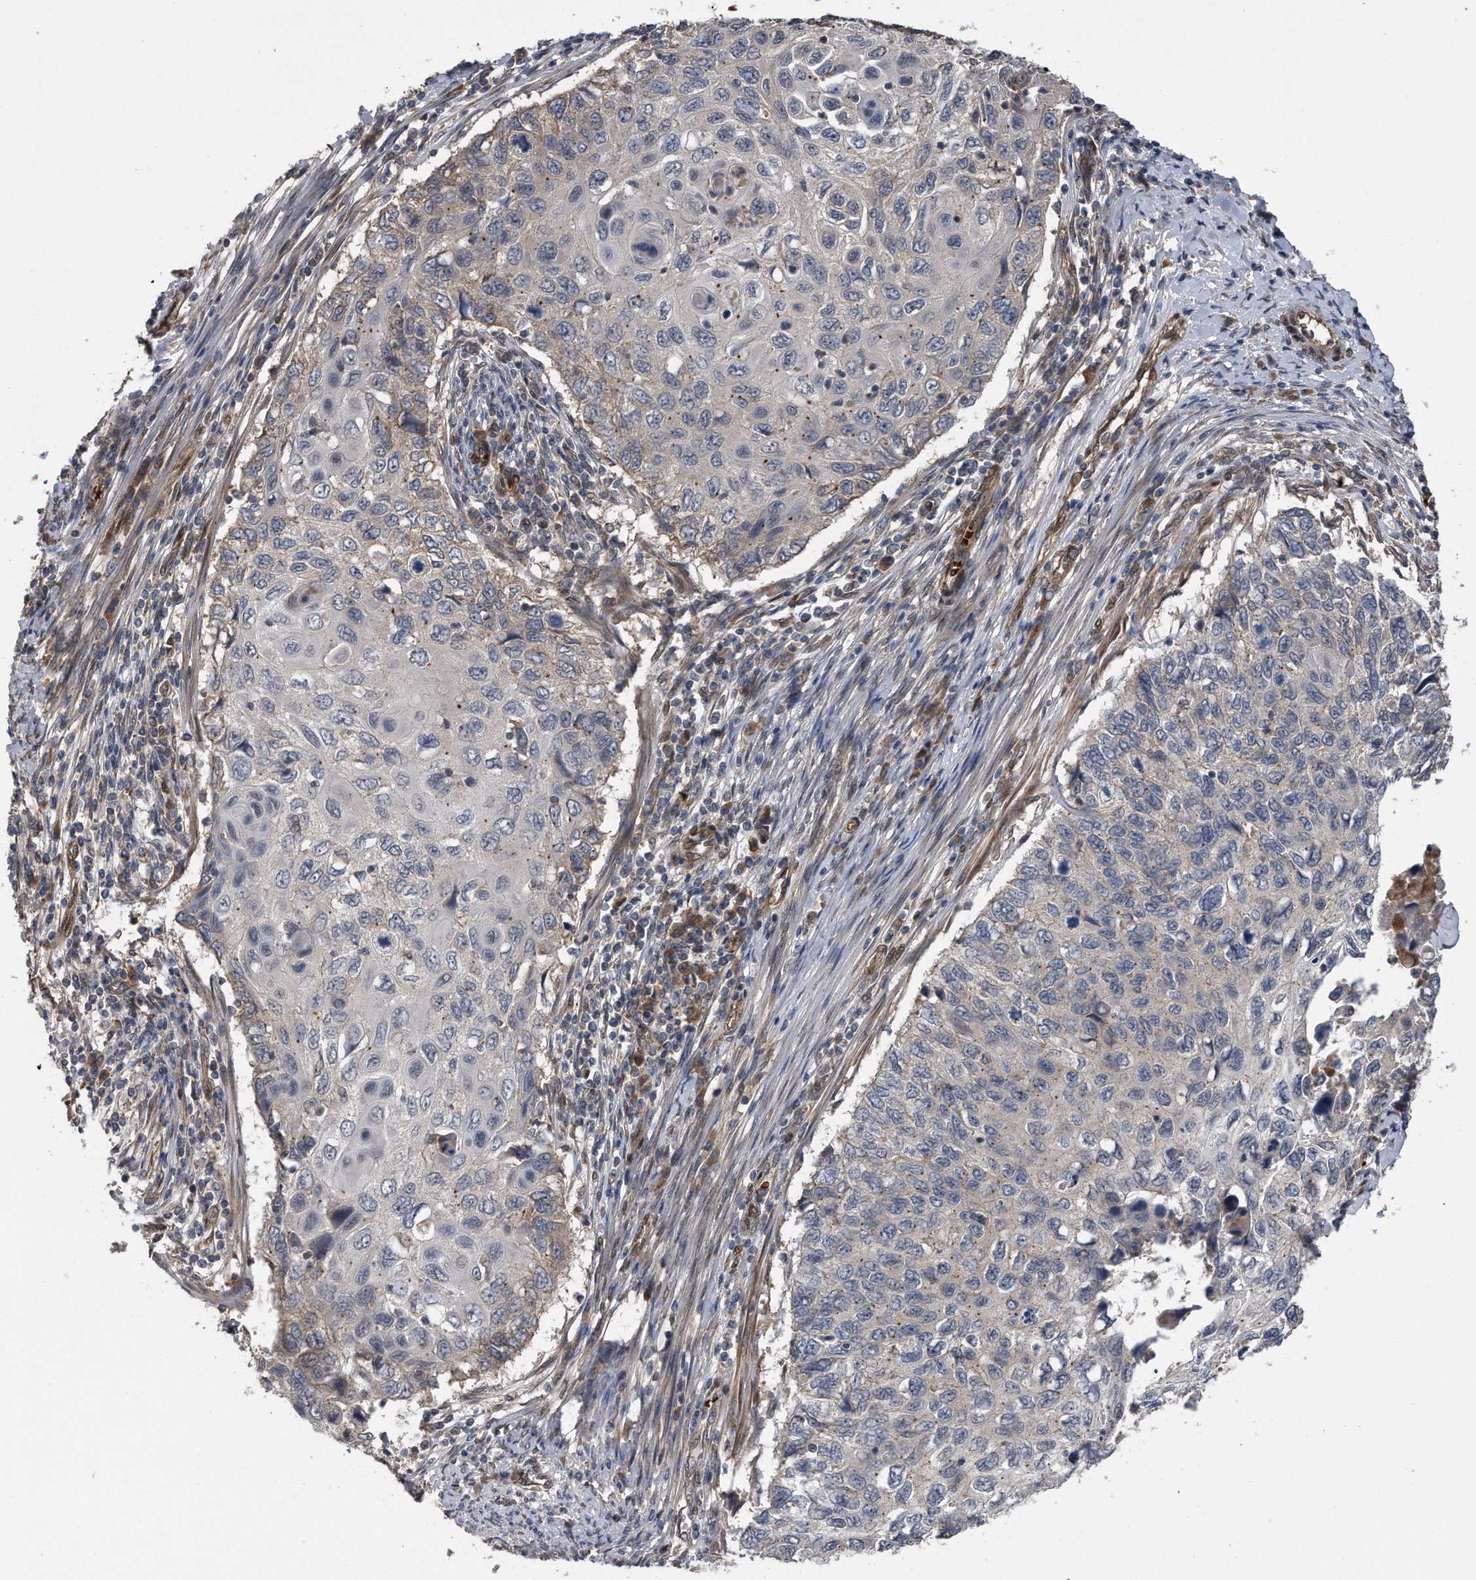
{"staining": {"intensity": "negative", "quantity": "none", "location": "none"}, "tissue": "cervical cancer", "cell_type": "Tumor cells", "image_type": "cancer", "snomed": [{"axis": "morphology", "description": "Squamous cell carcinoma, NOS"}, {"axis": "topography", "description": "Cervix"}], "caption": "Squamous cell carcinoma (cervical) stained for a protein using immunohistochemistry reveals no expression tumor cells.", "gene": "ZNF79", "patient": {"sex": "female", "age": 70}}